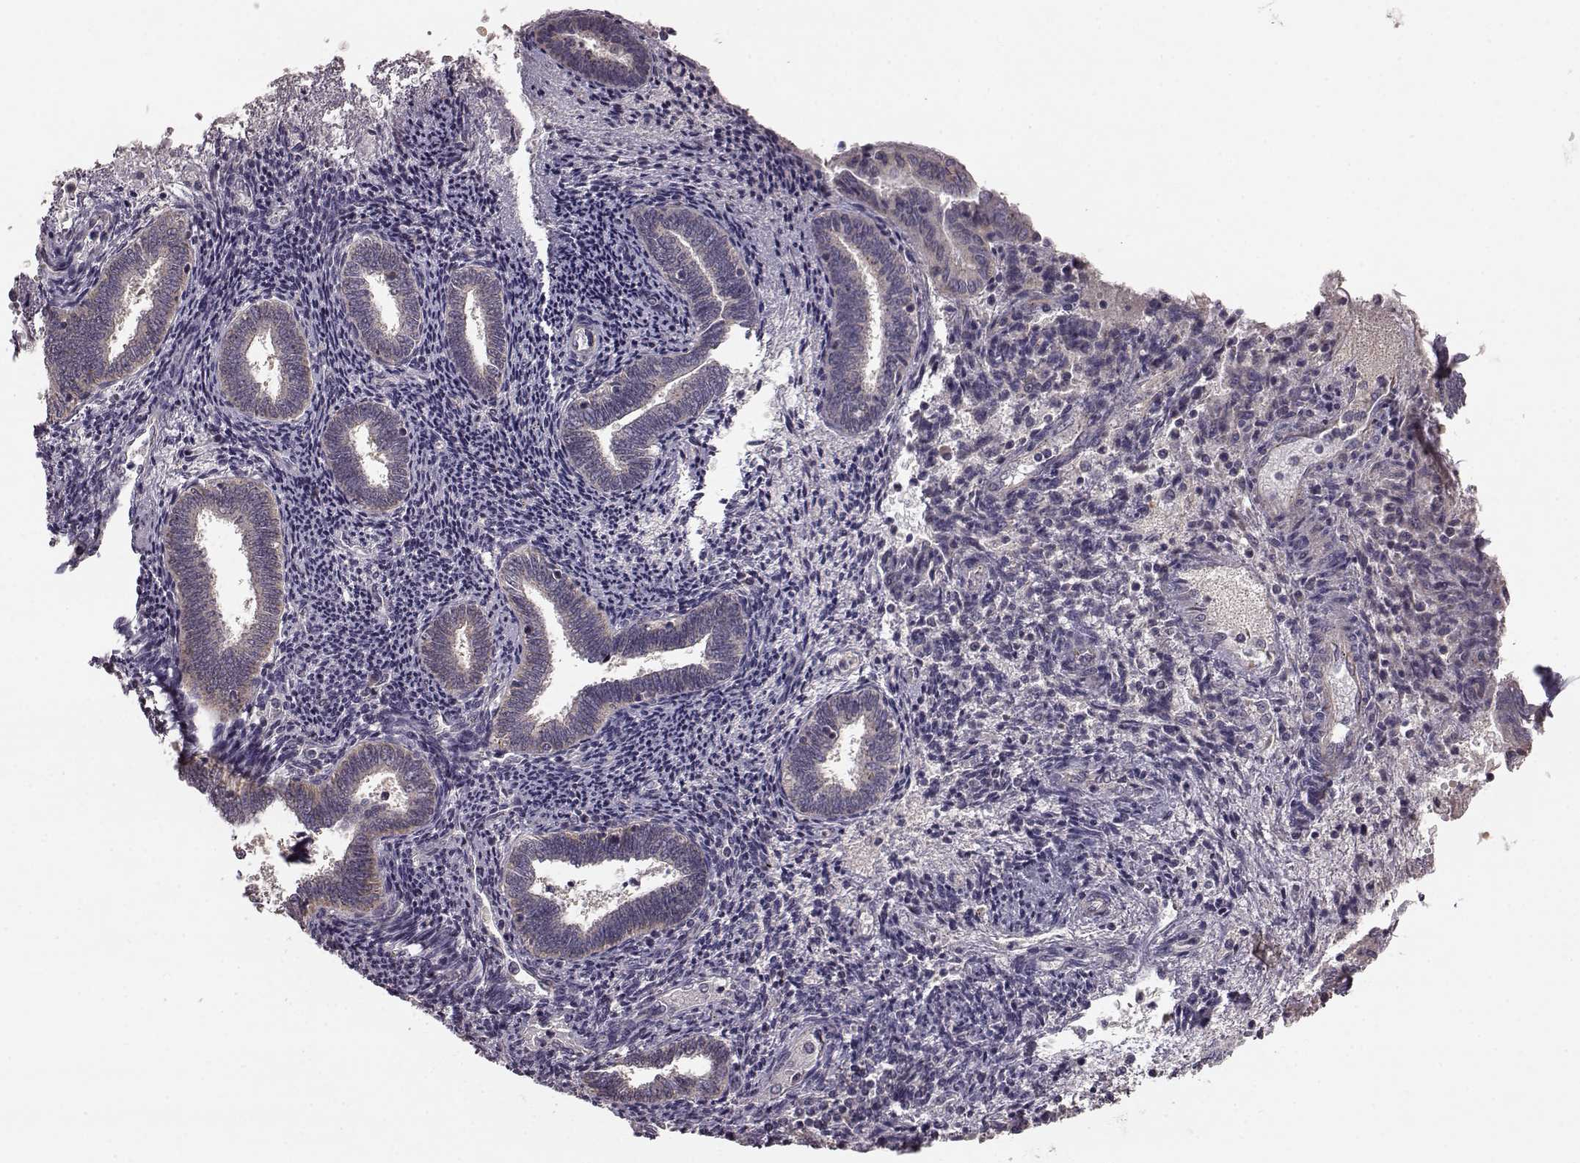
{"staining": {"intensity": "negative", "quantity": "none", "location": "none"}, "tissue": "endometrium", "cell_type": "Cells in endometrial stroma", "image_type": "normal", "snomed": [{"axis": "morphology", "description": "Normal tissue, NOS"}, {"axis": "topography", "description": "Endometrium"}], "caption": "Cells in endometrial stroma show no significant protein staining in benign endometrium.", "gene": "NTF3", "patient": {"sex": "female", "age": 42}}